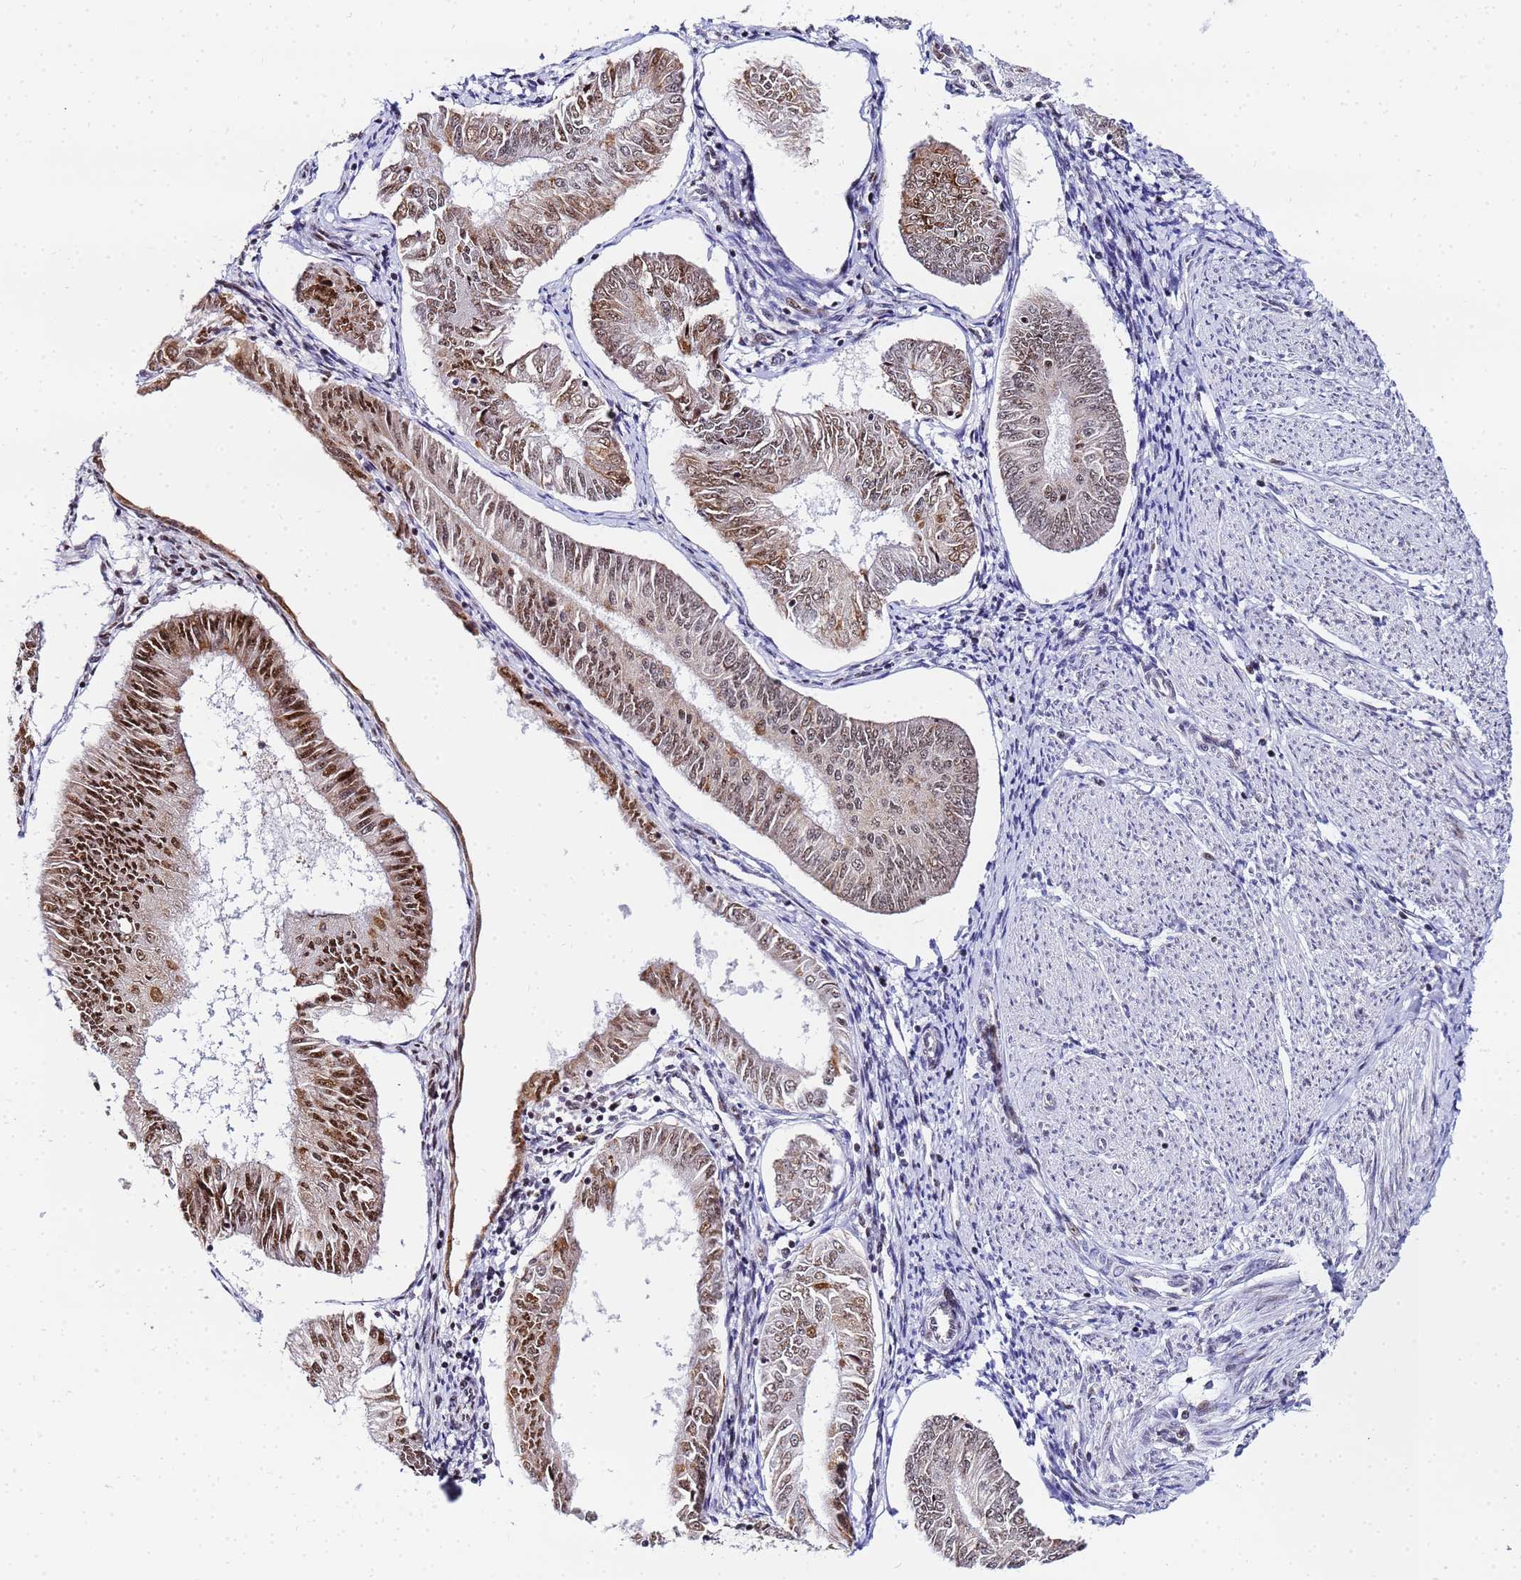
{"staining": {"intensity": "moderate", "quantity": ">75%", "location": "cytoplasmic/membranous,nuclear"}, "tissue": "endometrial cancer", "cell_type": "Tumor cells", "image_type": "cancer", "snomed": [{"axis": "morphology", "description": "Adenocarcinoma, NOS"}, {"axis": "topography", "description": "Endometrium"}], "caption": "The immunohistochemical stain labels moderate cytoplasmic/membranous and nuclear positivity in tumor cells of adenocarcinoma (endometrial) tissue.", "gene": "CKMT1A", "patient": {"sex": "female", "age": 58}}